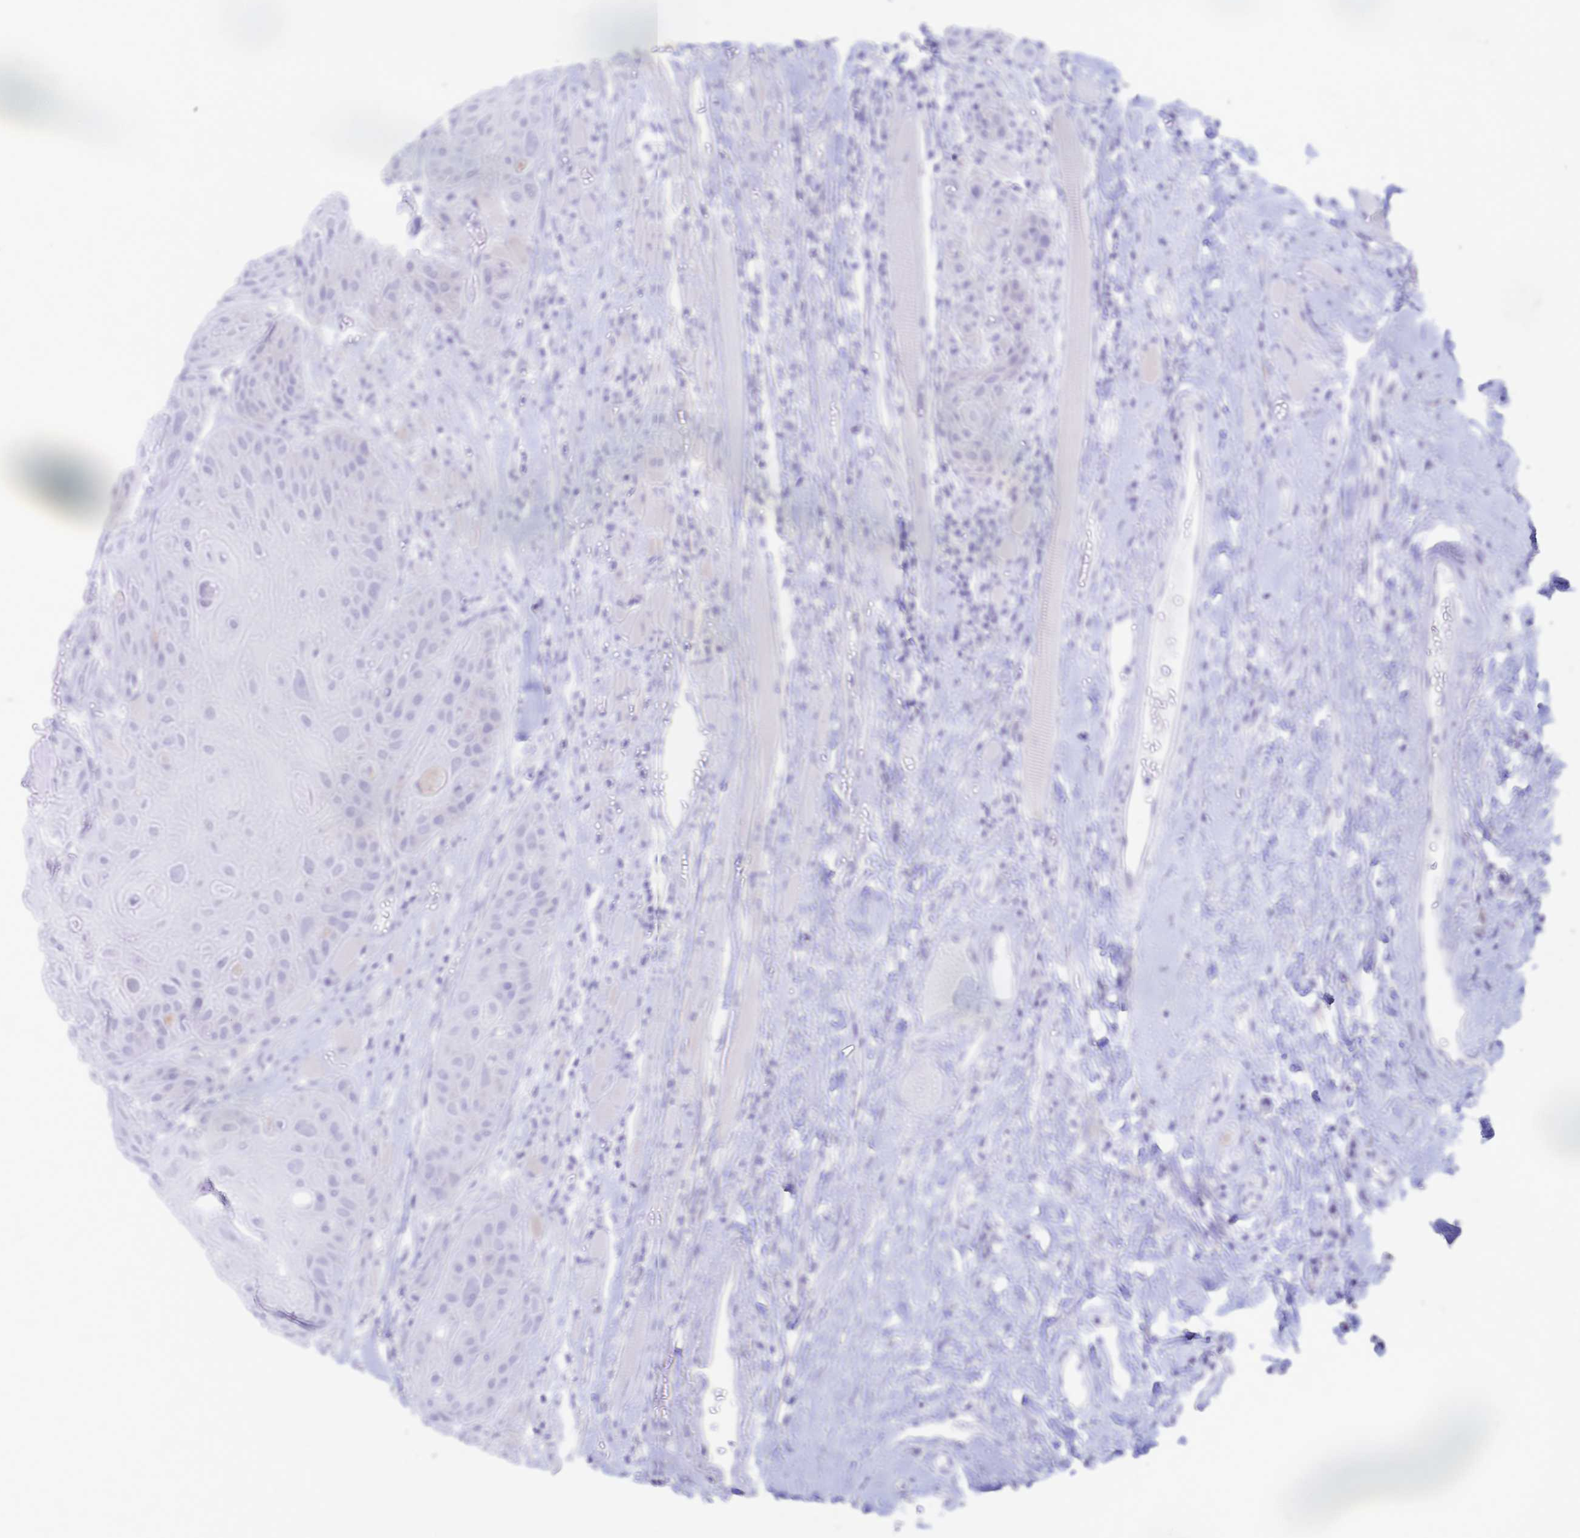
{"staining": {"intensity": "negative", "quantity": "none", "location": "none"}, "tissue": "head and neck cancer", "cell_type": "Tumor cells", "image_type": "cancer", "snomed": [{"axis": "morphology", "description": "Squamous cell carcinoma, NOS"}, {"axis": "topography", "description": "Head-Neck"}], "caption": "Micrograph shows no significant protein staining in tumor cells of head and neck cancer (squamous cell carcinoma). (DAB (3,3'-diaminobenzidine) IHC with hematoxylin counter stain).", "gene": "CYB5A", "patient": {"sex": "female", "age": 59}}